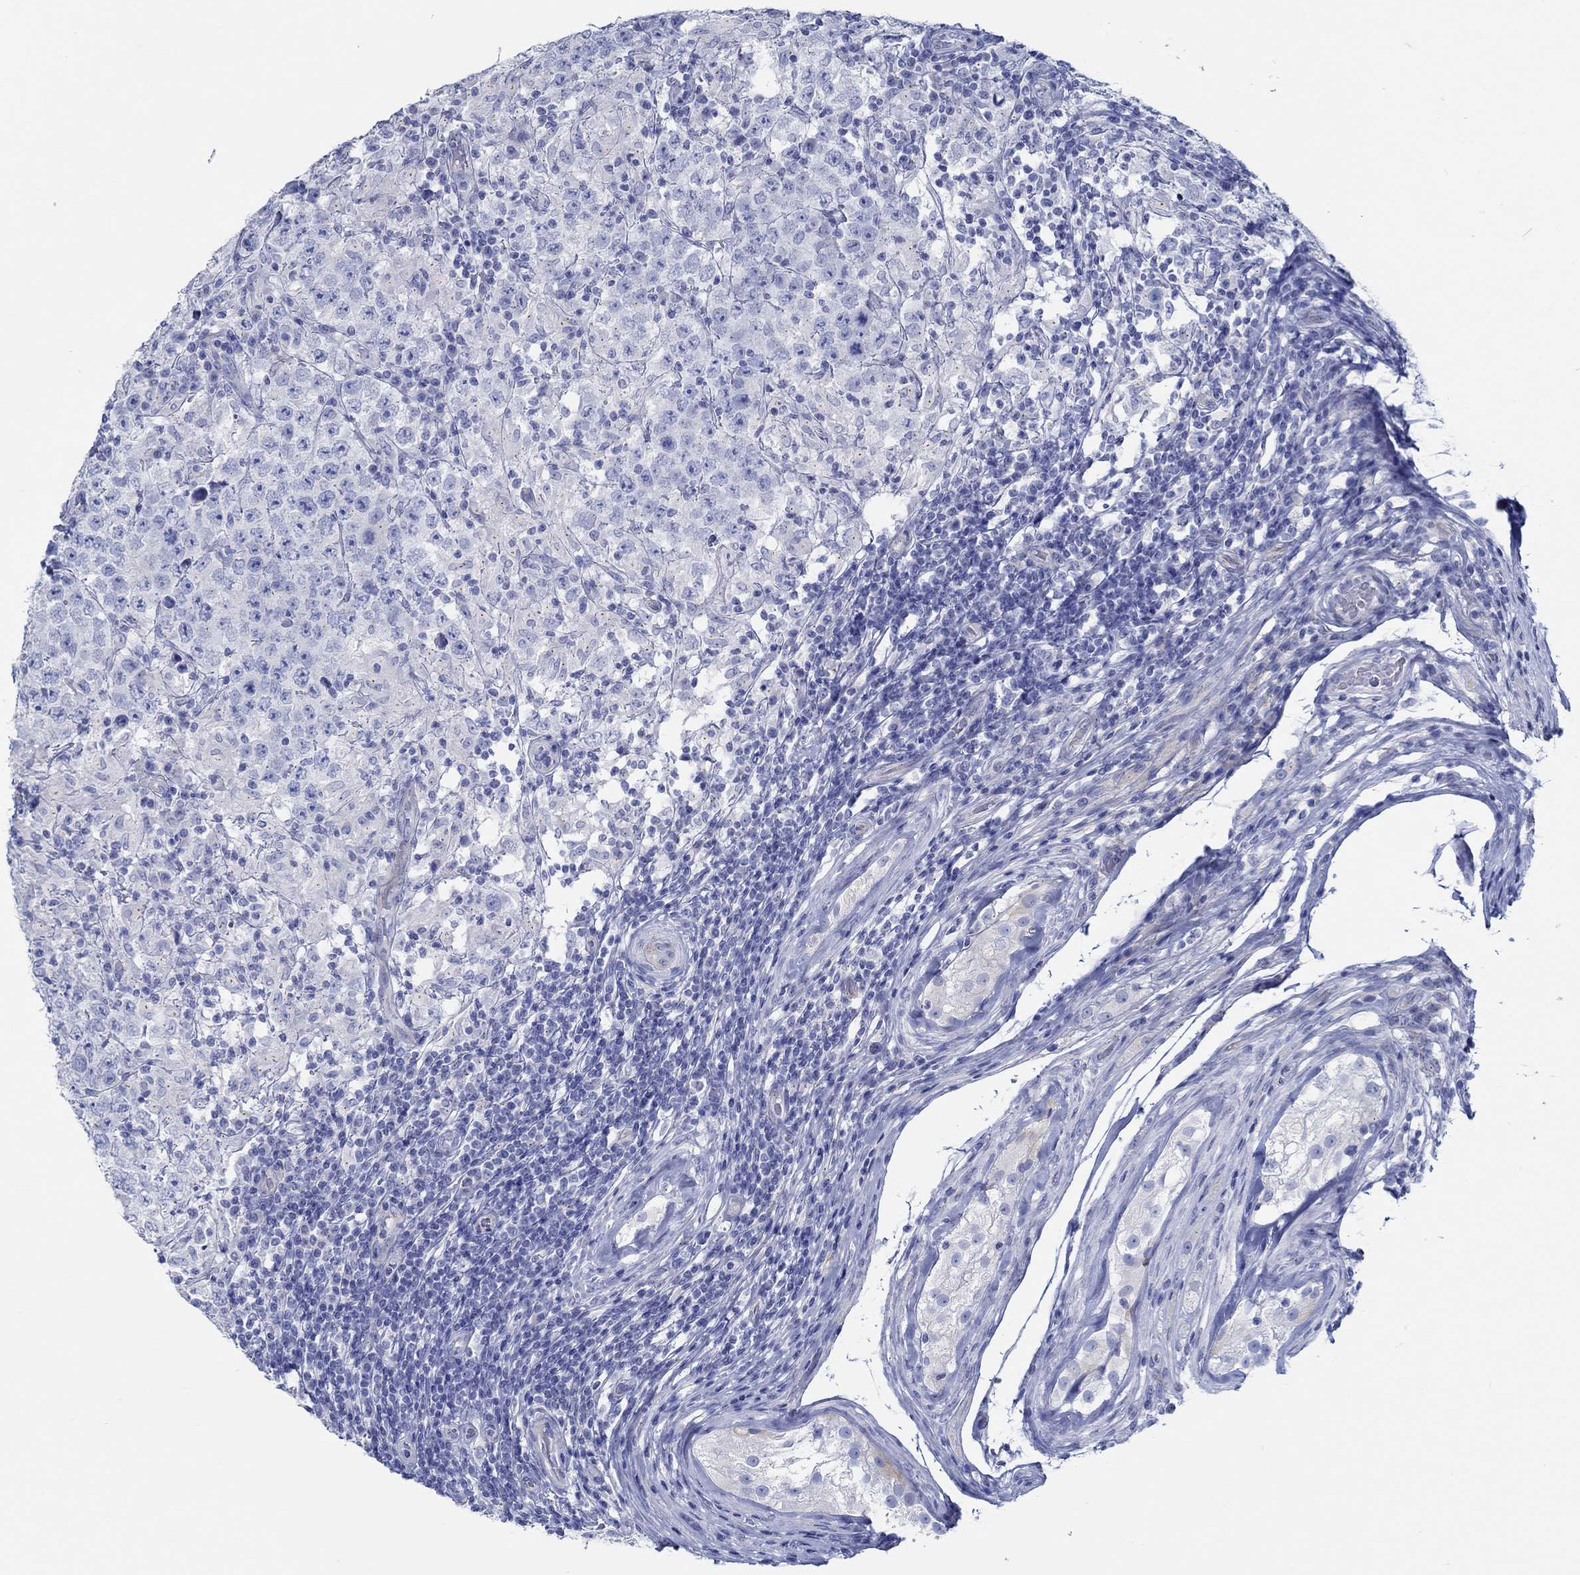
{"staining": {"intensity": "negative", "quantity": "none", "location": "none"}, "tissue": "testis cancer", "cell_type": "Tumor cells", "image_type": "cancer", "snomed": [{"axis": "morphology", "description": "Seminoma, NOS"}, {"axis": "morphology", "description": "Carcinoma, Embryonal, NOS"}, {"axis": "topography", "description": "Testis"}], "caption": "Tumor cells are negative for brown protein staining in testis cancer (embryonal carcinoma).", "gene": "IGFBP6", "patient": {"sex": "male", "age": 41}}